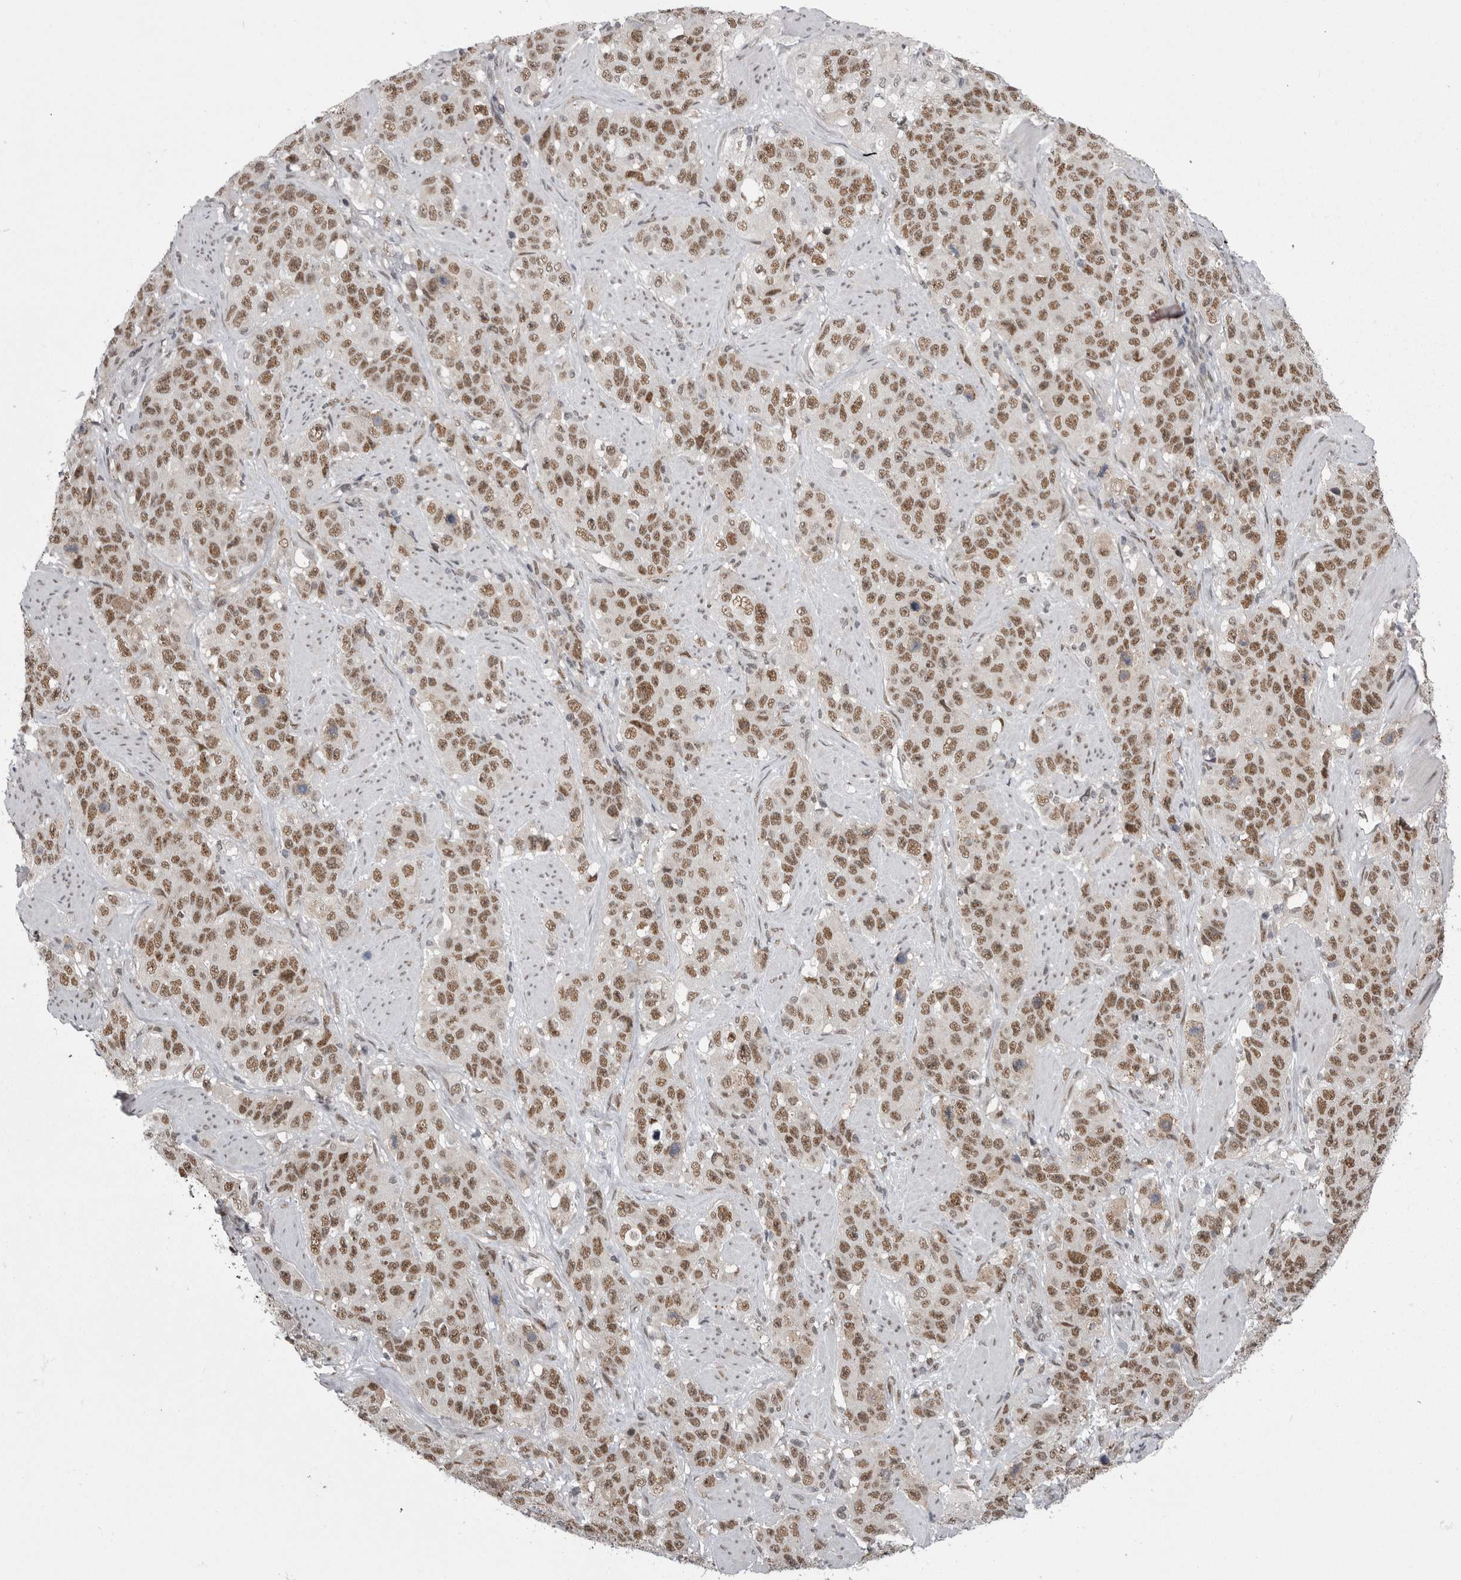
{"staining": {"intensity": "moderate", "quantity": ">75%", "location": "nuclear"}, "tissue": "stomach cancer", "cell_type": "Tumor cells", "image_type": "cancer", "snomed": [{"axis": "morphology", "description": "Adenocarcinoma, NOS"}, {"axis": "topography", "description": "Stomach"}], "caption": "Immunohistochemical staining of human stomach cancer reveals moderate nuclear protein positivity in about >75% of tumor cells. (DAB = brown stain, brightfield microscopy at high magnification).", "gene": "MEPCE", "patient": {"sex": "male", "age": 48}}